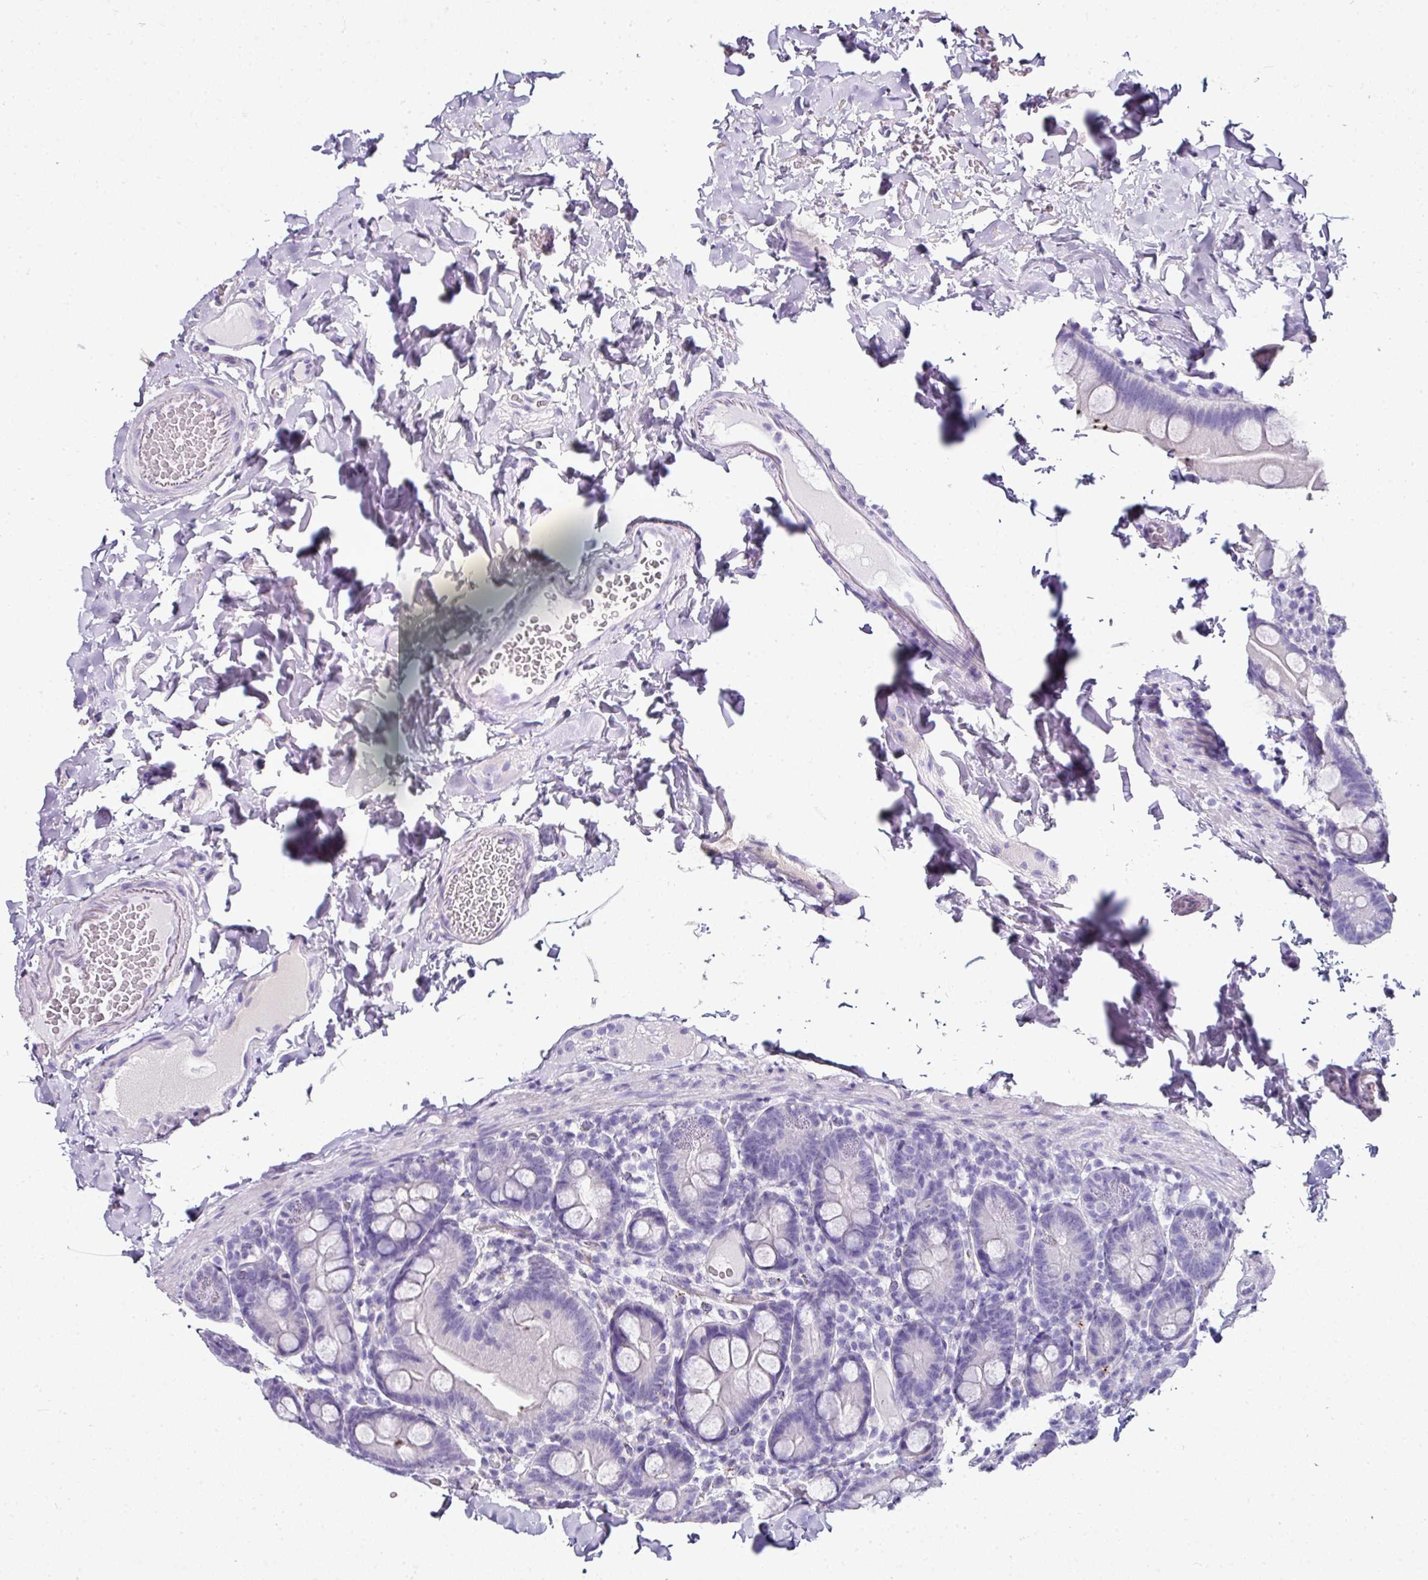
{"staining": {"intensity": "negative", "quantity": "none", "location": "none"}, "tissue": "small intestine", "cell_type": "Glandular cells", "image_type": "normal", "snomed": [{"axis": "morphology", "description": "Normal tissue, NOS"}, {"axis": "topography", "description": "Small intestine"}], "caption": "Glandular cells are negative for protein expression in unremarkable human small intestine. (Brightfield microscopy of DAB (3,3'-diaminobenzidine) immunohistochemistry (IHC) at high magnification).", "gene": "NAPSA", "patient": {"sex": "female", "age": 68}}